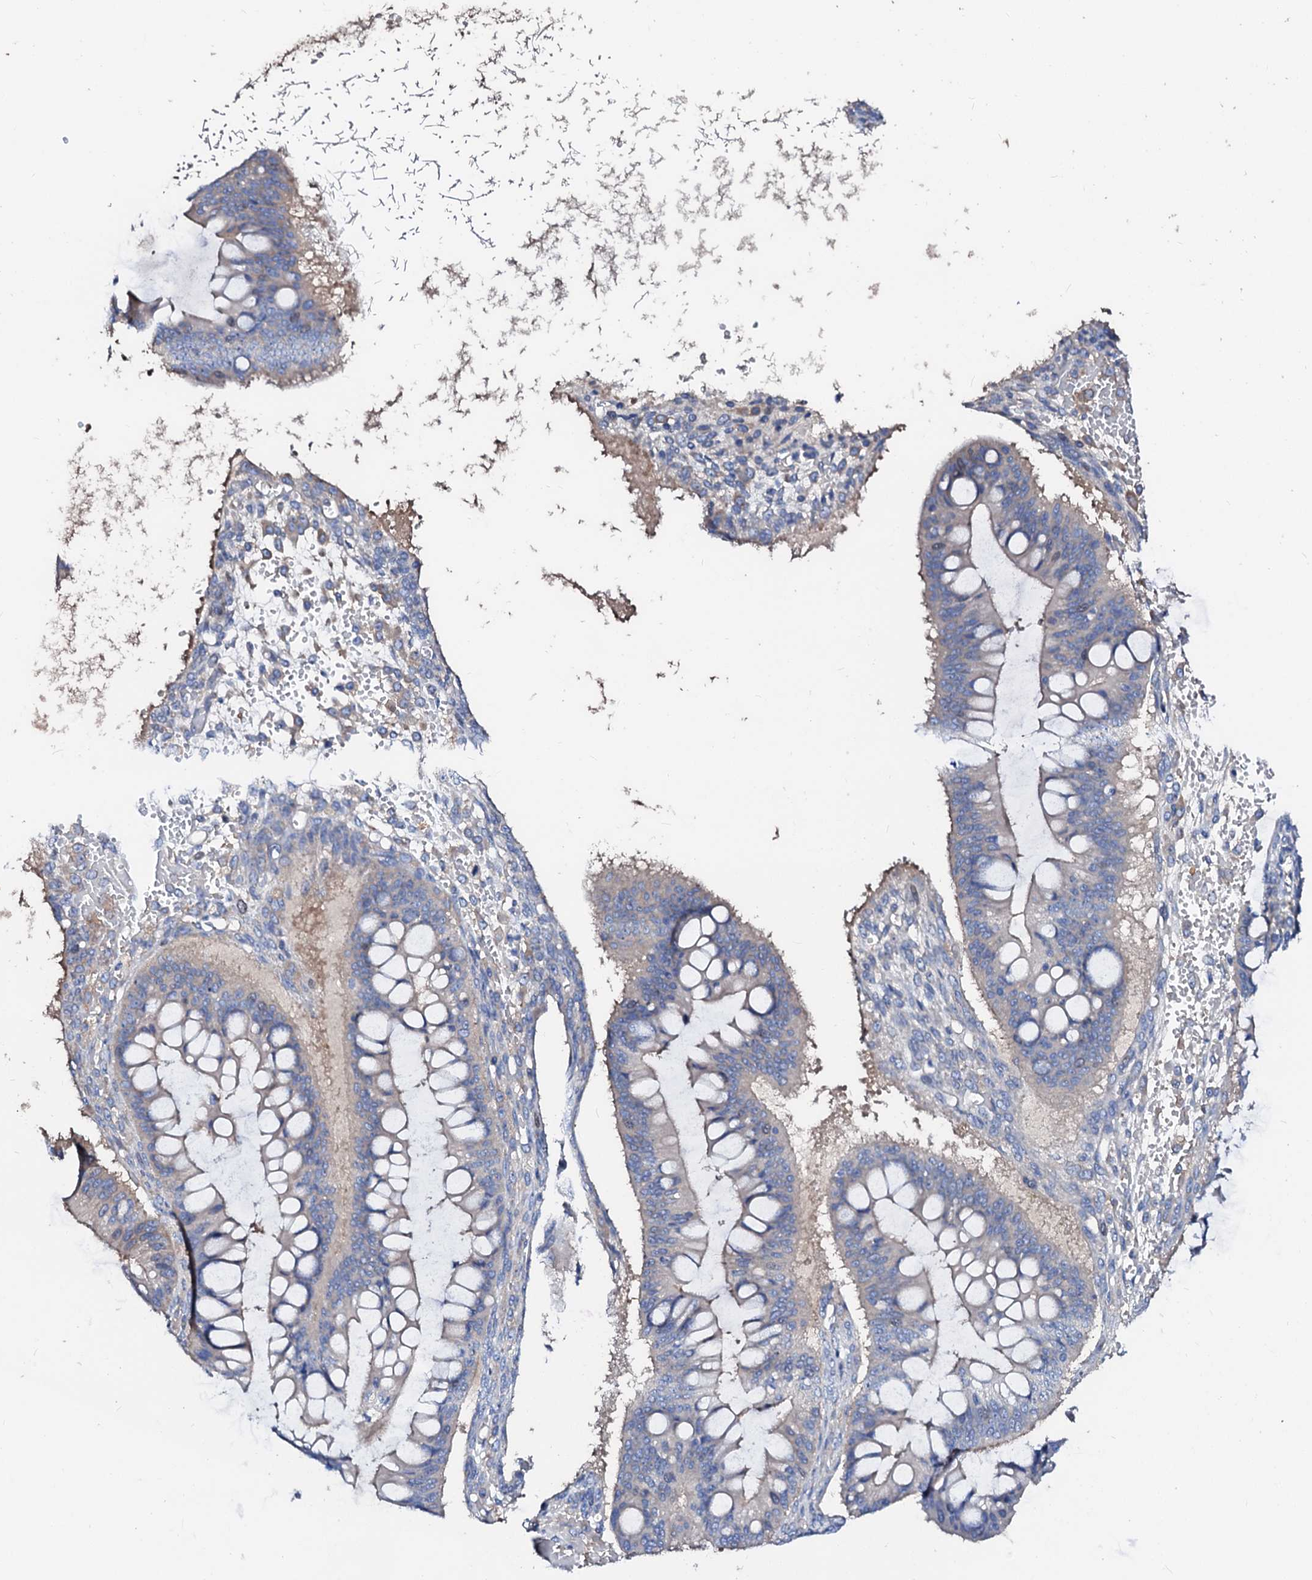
{"staining": {"intensity": "weak", "quantity": "<25%", "location": "cytoplasmic/membranous"}, "tissue": "ovarian cancer", "cell_type": "Tumor cells", "image_type": "cancer", "snomed": [{"axis": "morphology", "description": "Cystadenocarcinoma, mucinous, NOS"}, {"axis": "topography", "description": "Ovary"}], "caption": "The immunohistochemistry image has no significant positivity in tumor cells of ovarian cancer tissue.", "gene": "CSKMT", "patient": {"sex": "female", "age": 73}}